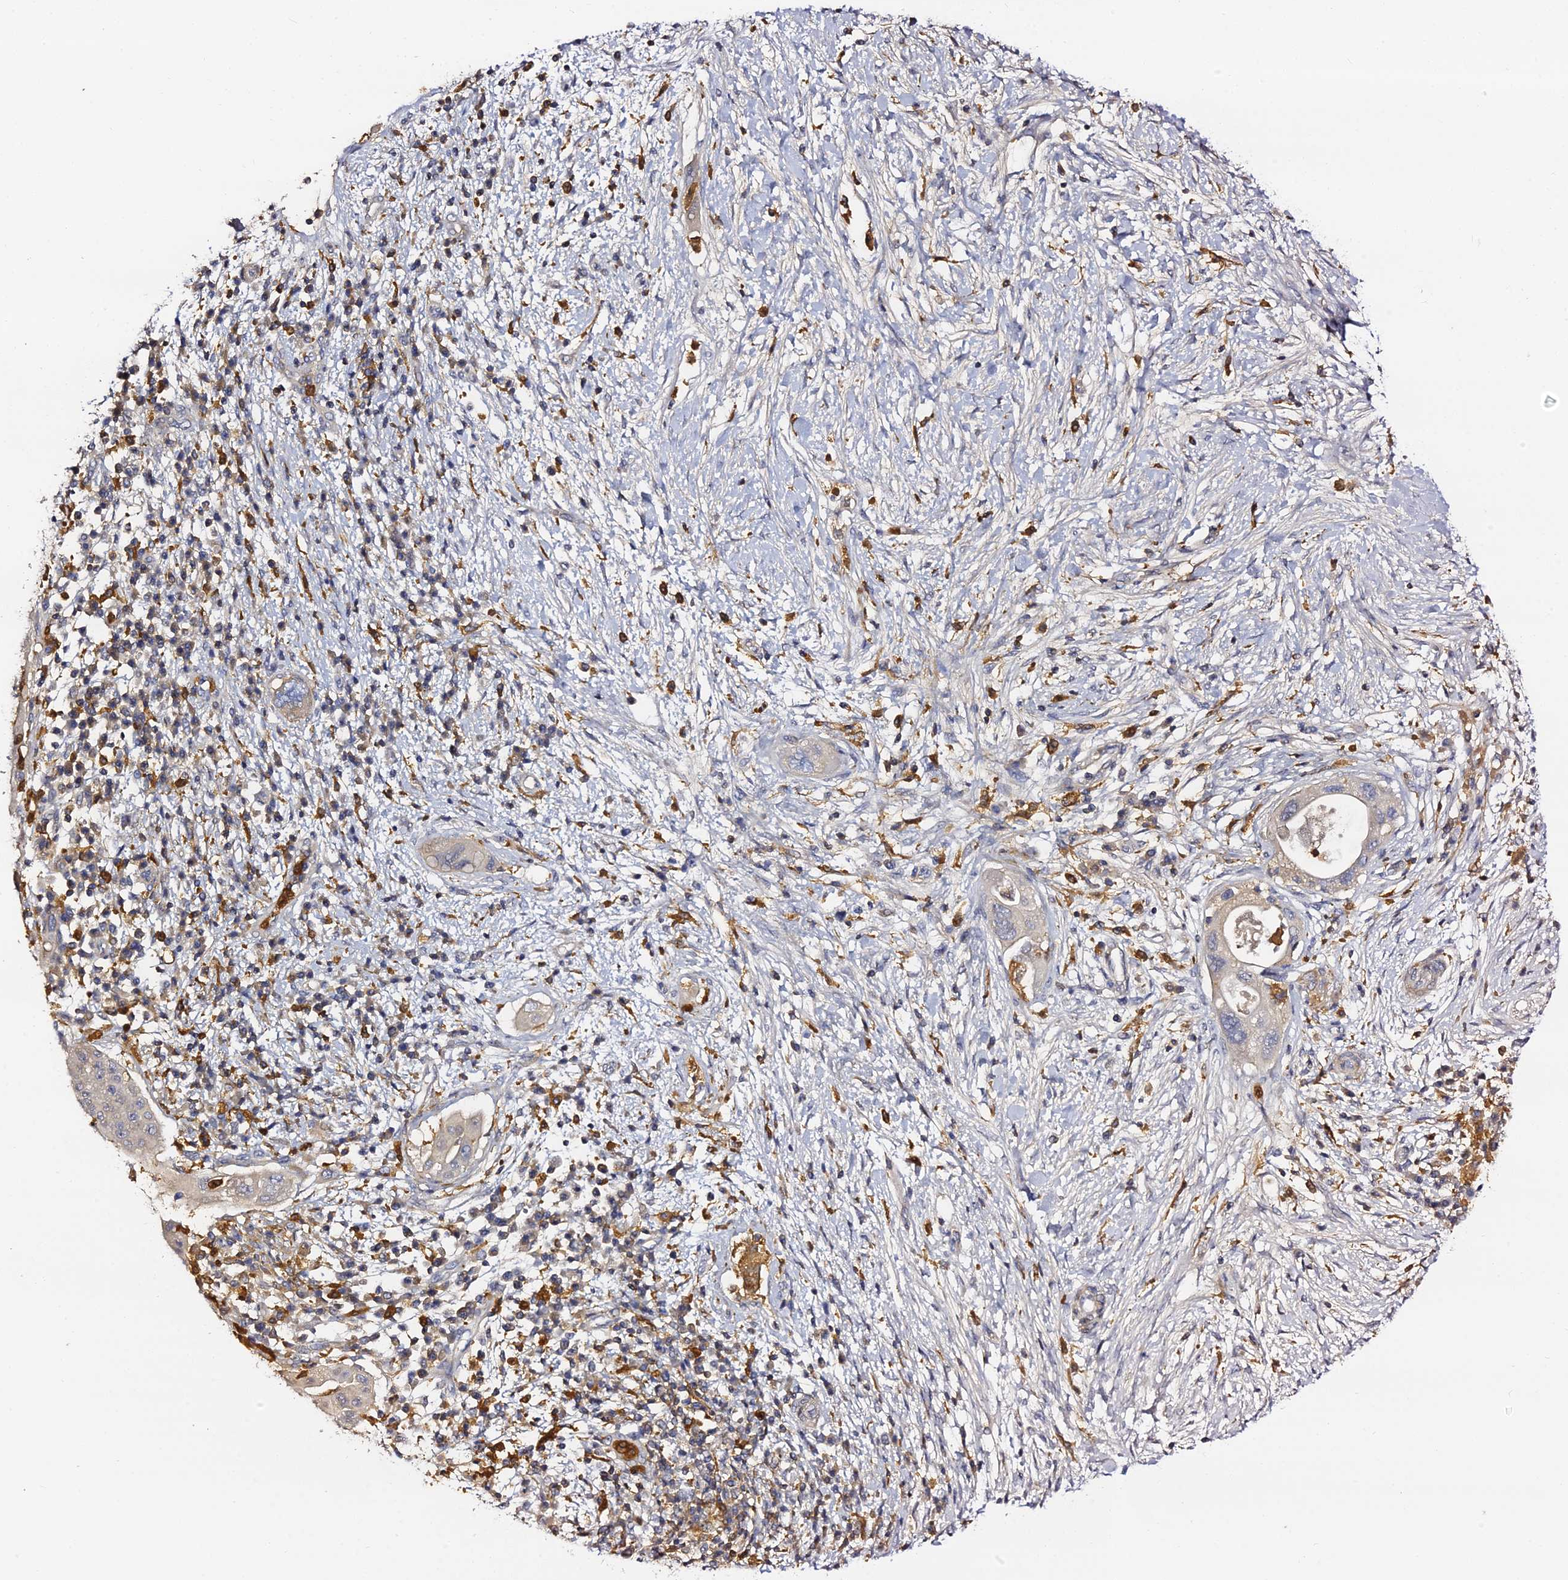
{"staining": {"intensity": "negative", "quantity": "none", "location": "none"}, "tissue": "pancreatic cancer", "cell_type": "Tumor cells", "image_type": "cancer", "snomed": [{"axis": "morphology", "description": "Adenocarcinoma, NOS"}, {"axis": "topography", "description": "Pancreas"}], "caption": "A high-resolution photomicrograph shows IHC staining of adenocarcinoma (pancreatic), which exhibits no significant staining in tumor cells.", "gene": "IL4I1", "patient": {"sex": "male", "age": 68}}